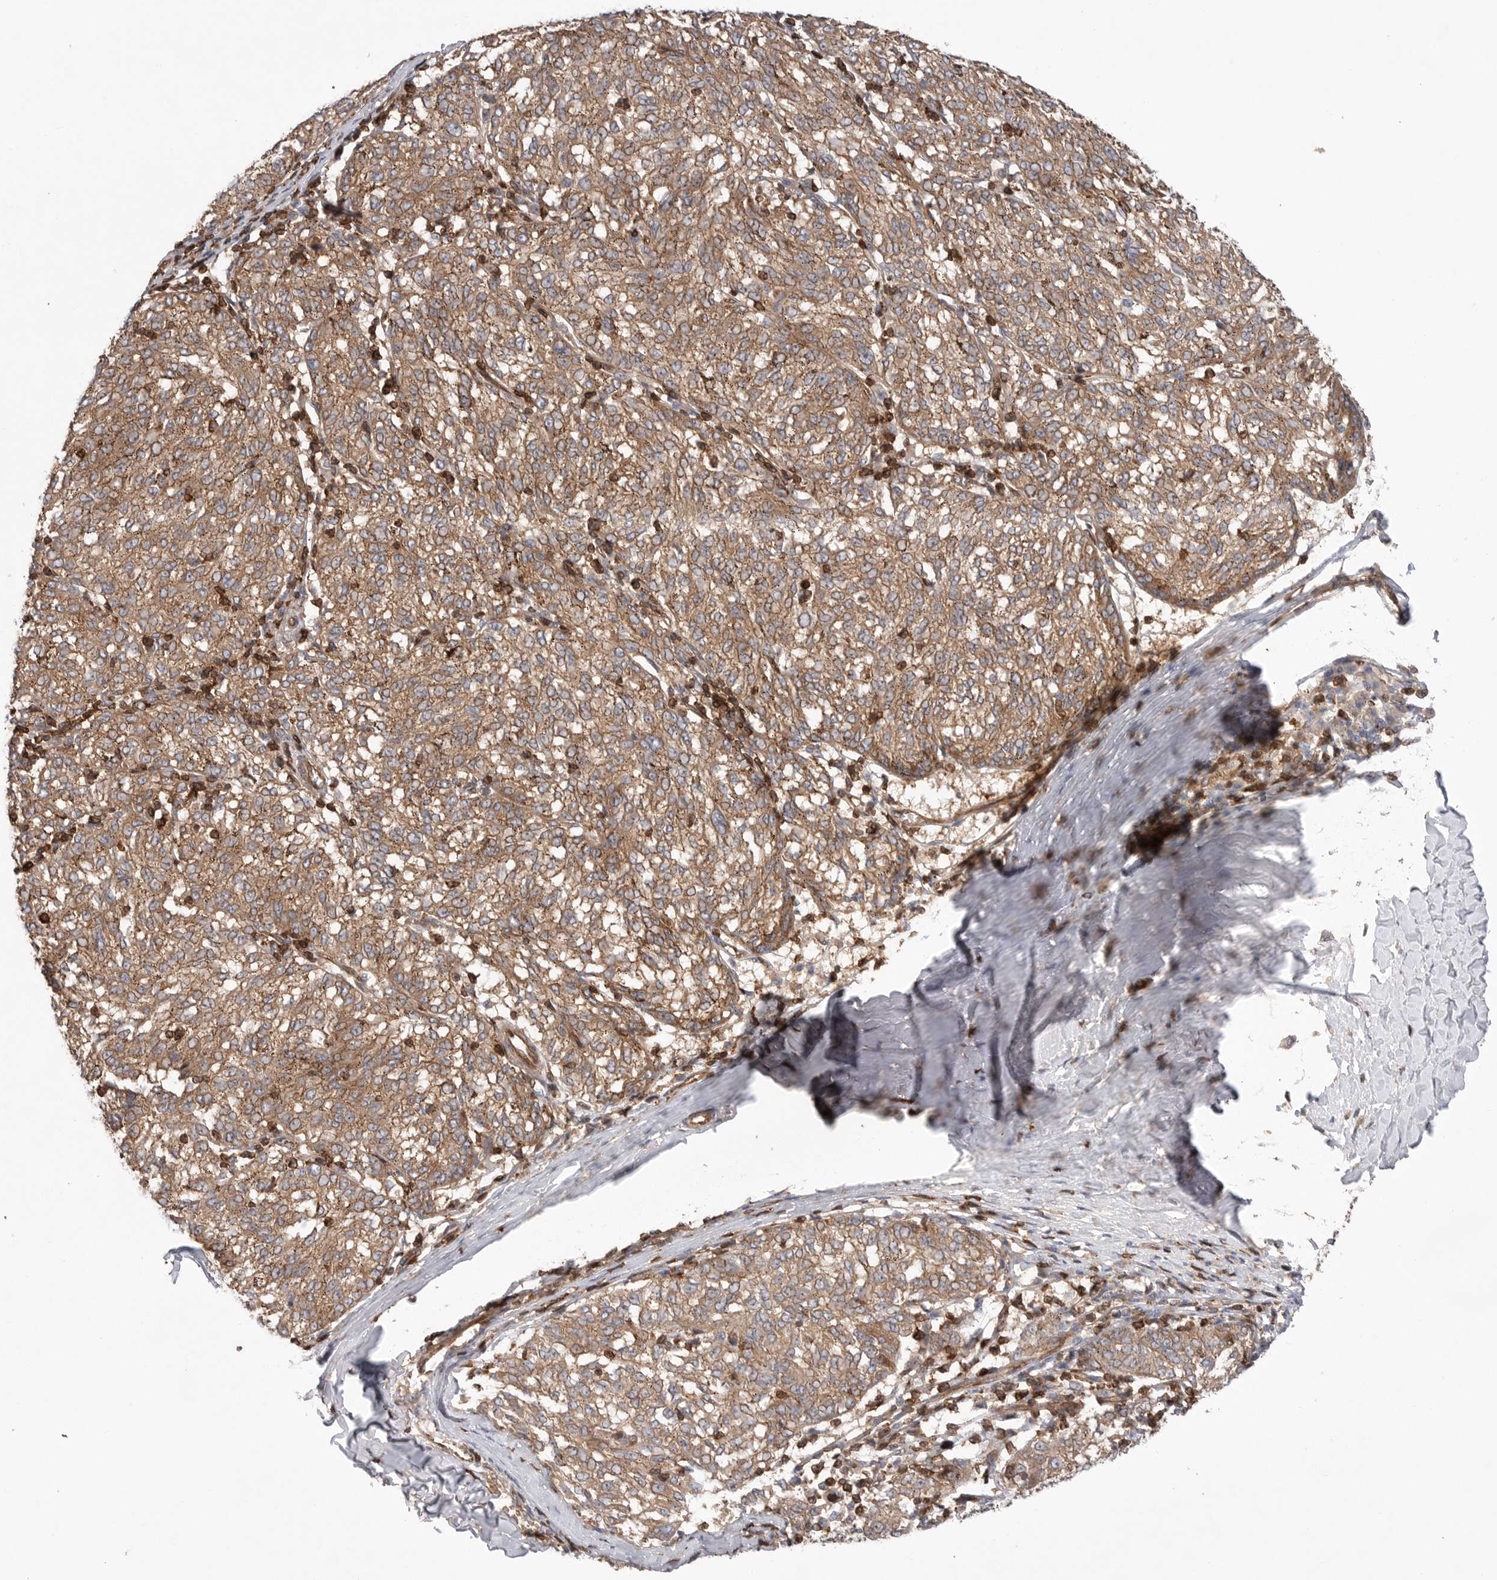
{"staining": {"intensity": "moderate", "quantity": ">75%", "location": "cytoplasmic/membranous"}, "tissue": "melanoma", "cell_type": "Tumor cells", "image_type": "cancer", "snomed": [{"axis": "morphology", "description": "Malignant melanoma, NOS"}, {"axis": "topography", "description": "Skin"}], "caption": "This is an image of immunohistochemistry (IHC) staining of melanoma, which shows moderate expression in the cytoplasmic/membranous of tumor cells.", "gene": "PRKCH", "patient": {"sex": "female", "age": 72}}